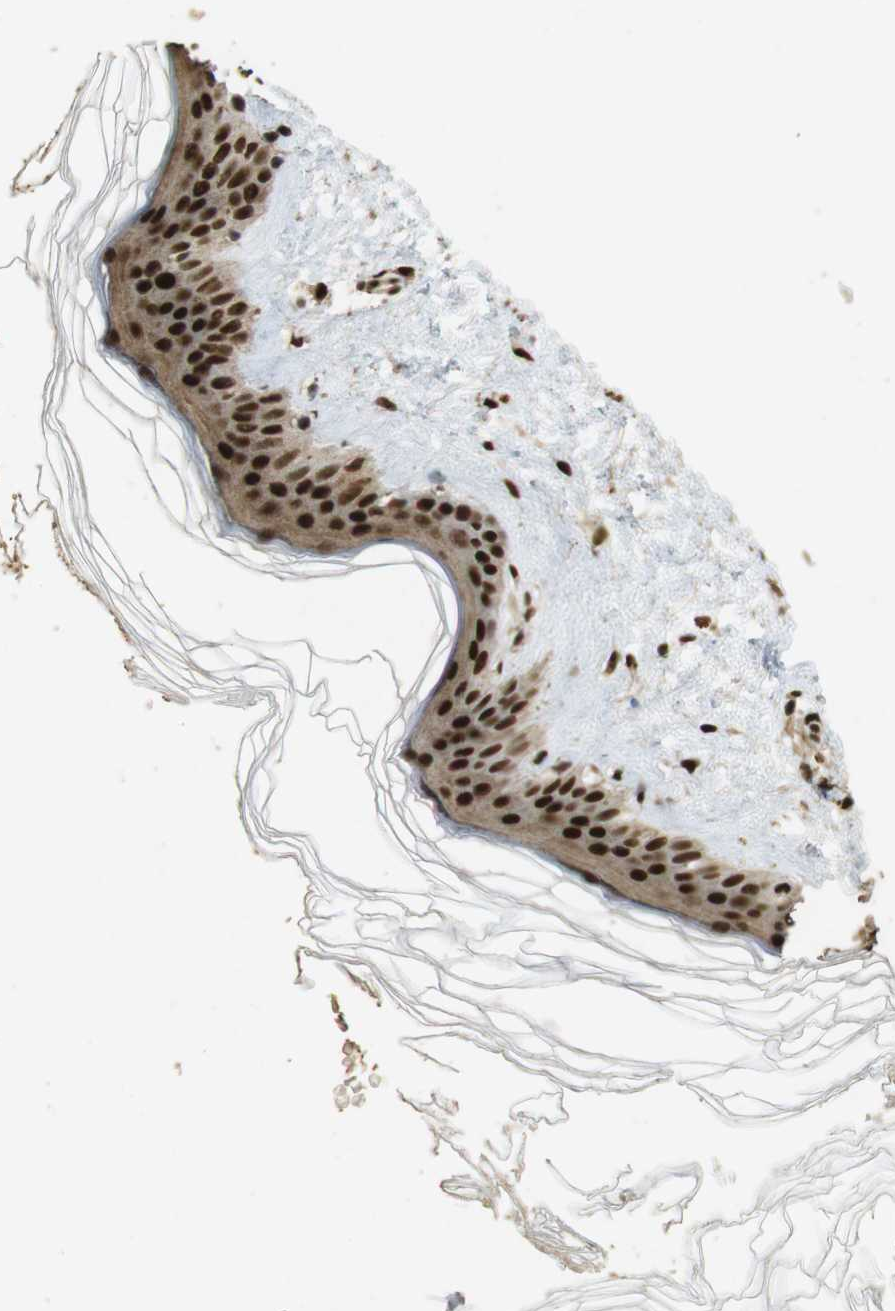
{"staining": {"intensity": "strong", "quantity": ">75%", "location": "nuclear"}, "tissue": "skin", "cell_type": "Fibroblasts", "image_type": "normal", "snomed": [{"axis": "morphology", "description": "Normal tissue, NOS"}, {"axis": "topography", "description": "Skin"}], "caption": "The immunohistochemical stain labels strong nuclear positivity in fibroblasts of unremarkable skin.", "gene": "GATA4", "patient": {"sex": "female", "age": 41}}